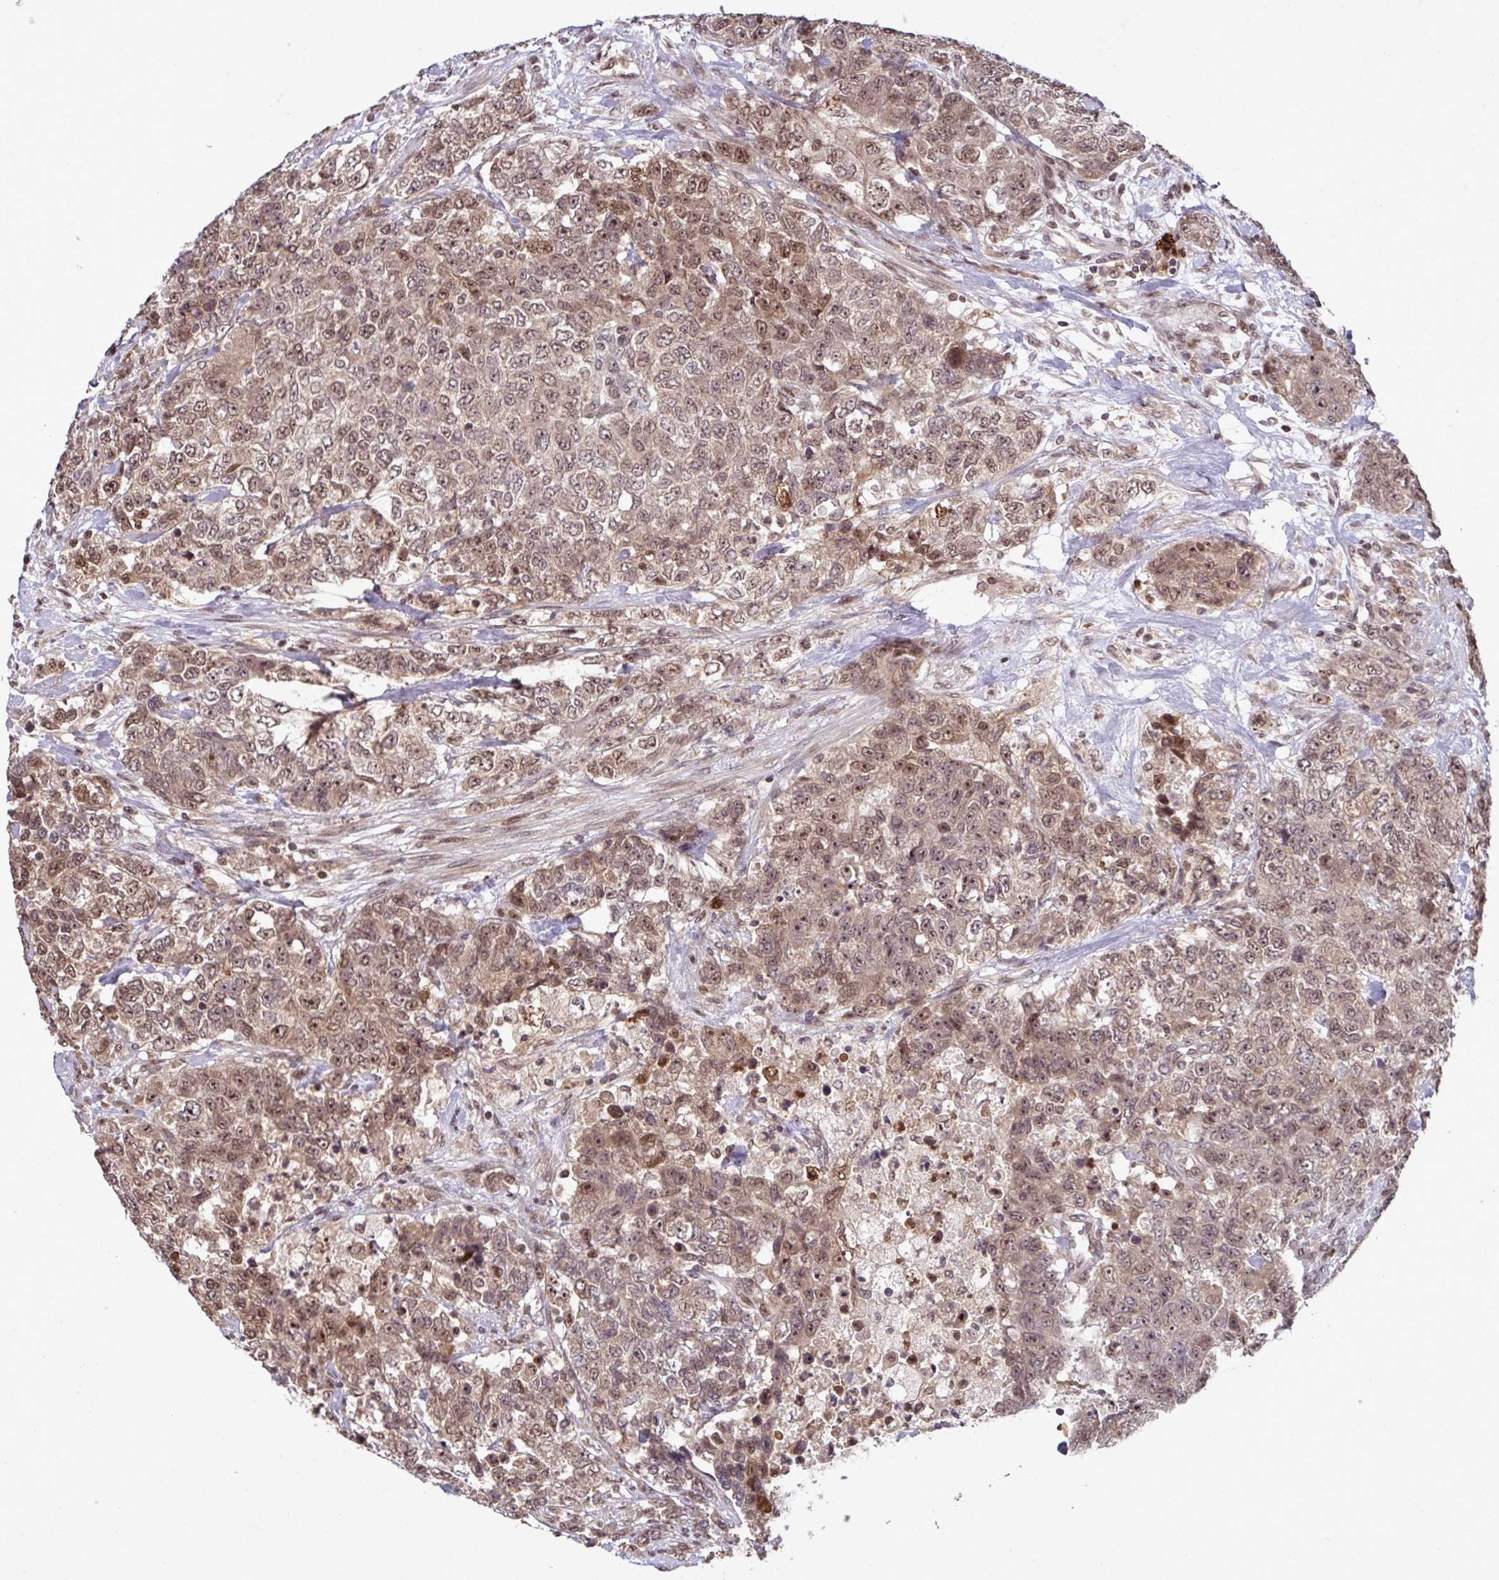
{"staining": {"intensity": "moderate", "quantity": ">75%", "location": "cytoplasmic/membranous,nuclear"}, "tissue": "urothelial cancer", "cell_type": "Tumor cells", "image_type": "cancer", "snomed": [{"axis": "morphology", "description": "Urothelial carcinoma, High grade"}, {"axis": "topography", "description": "Urinary bladder"}], "caption": "Moderate cytoplasmic/membranous and nuclear staining is identified in approximately >75% of tumor cells in high-grade urothelial carcinoma. The staining is performed using DAB (3,3'-diaminobenzidine) brown chromogen to label protein expression. The nuclei are counter-stained blue using hematoxylin.", "gene": "UXT", "patient": {"sex": "female", "age": 78}}